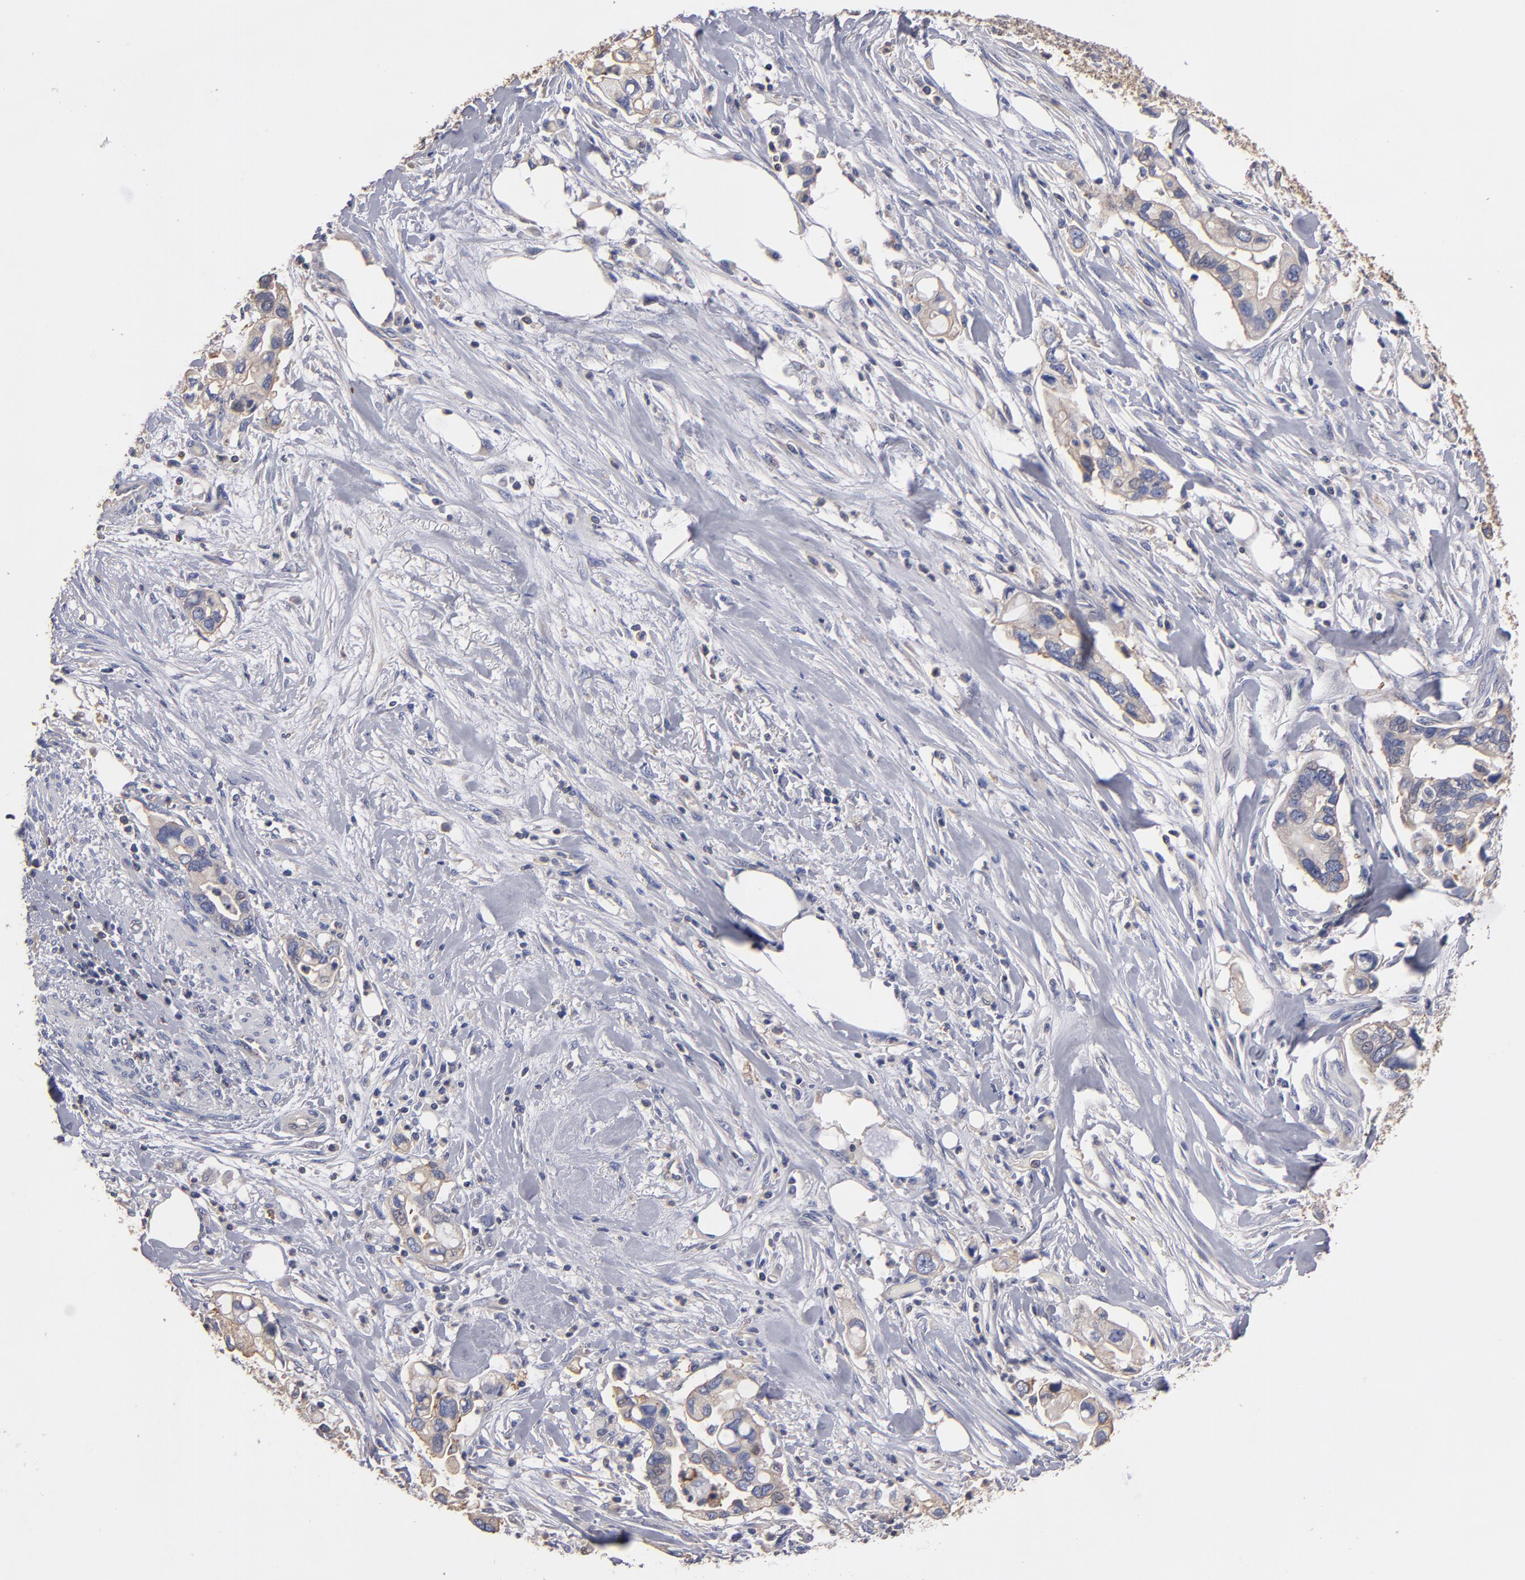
{"staining": {"intensity": "weak", "quantity": "25%-75%", "location": "cytoplasmic/membranous"}, "tissue": "pancreatic cancer", "cell_type": "Tumor cells", "image_type": "cancer", "snomed": [{"axis": "morphology", "description": "Adenocarcinoma, NOS"}, {"axis": "topography", "description": "Pancreas"}], "caption": "Immunohistochemistry micrograph of neoplastic tissue: human pancreatic cancer (adenocarcinoma) stained using immunohistochemistry (IHC) shows low levels of weak protein expression localized specifically in the cytoplasmic/membranous of tumor cells, appearing as a cytoplasmic/membranous brown color.", "gene": "ESYT2", "patient": {"sex": "male", "age": 70}}